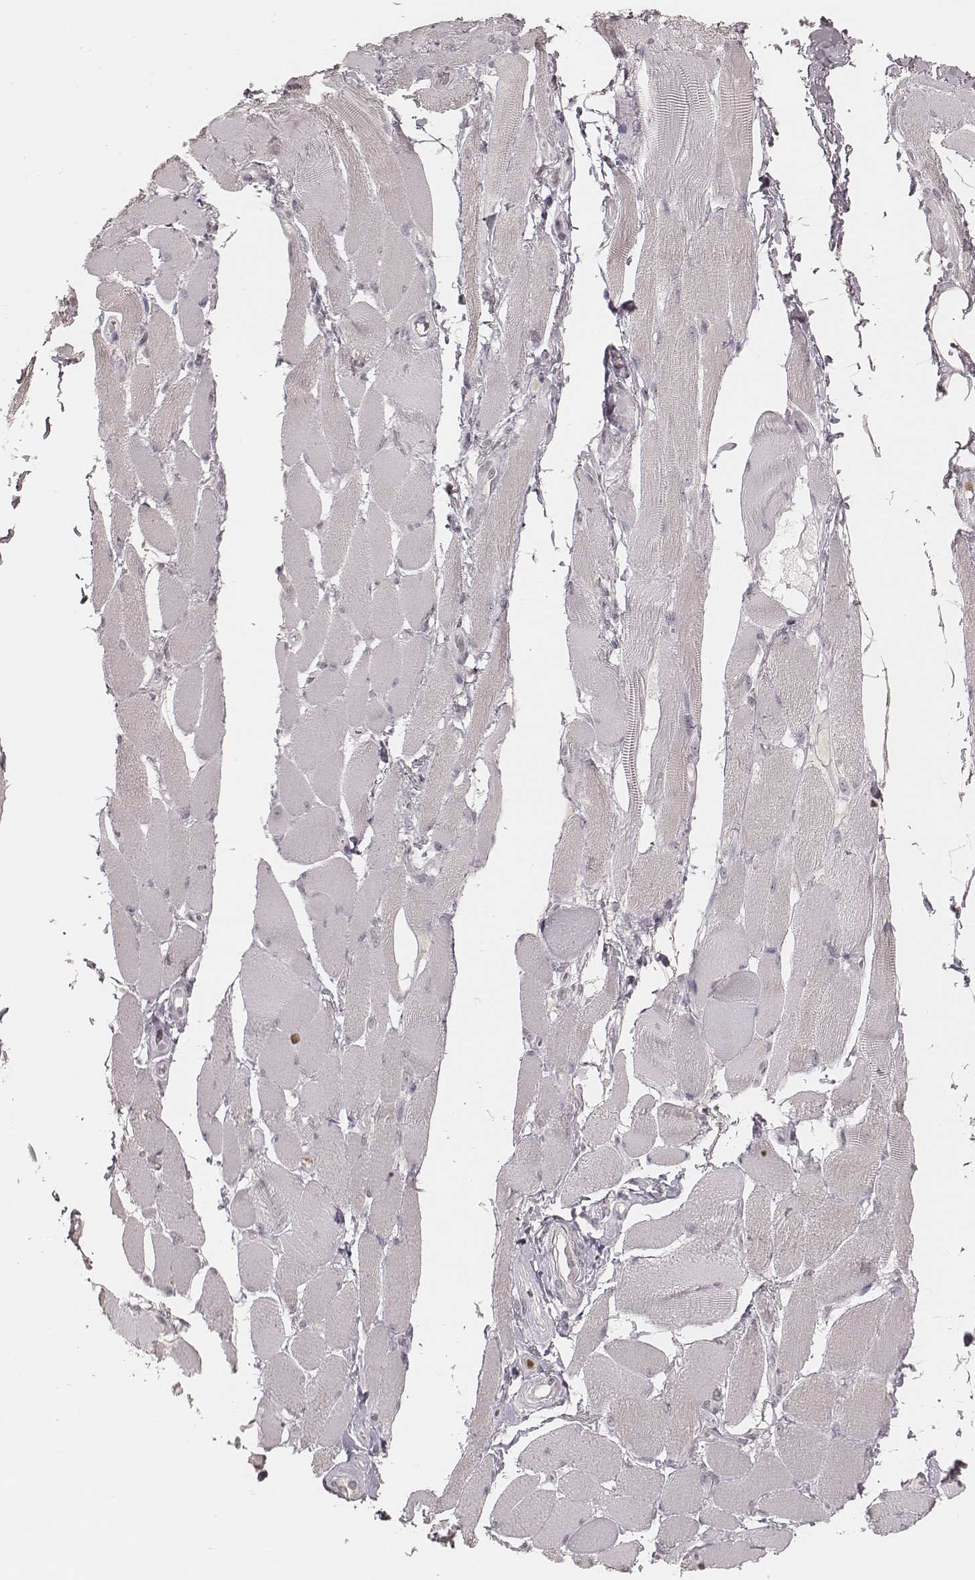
{"staining": {"intensity": "negative", "quantity": "none", "location": "none"}, "tissue": "skeletal muscle", "cell_type": "Myocytes", "image_type": "normal", "snomed": [{"axis": "morphology", "description": "Normal tissue, NOS"}, {"axis": "topography", "description": "Skeletal muscle"}, {"axis": "topography", "description": "Anal"}, {"axis": "topography", "description": "Peripheral nerve tissue"}], "caption": "A high-resolution photomicrograph shows immunohistochemistry (IHC) staining of unremarkable skeletal muscle, which exhibits no significant staining in myocytes.", "gene": "KITLG", "patient": {"sex": "male", "age": 53}}